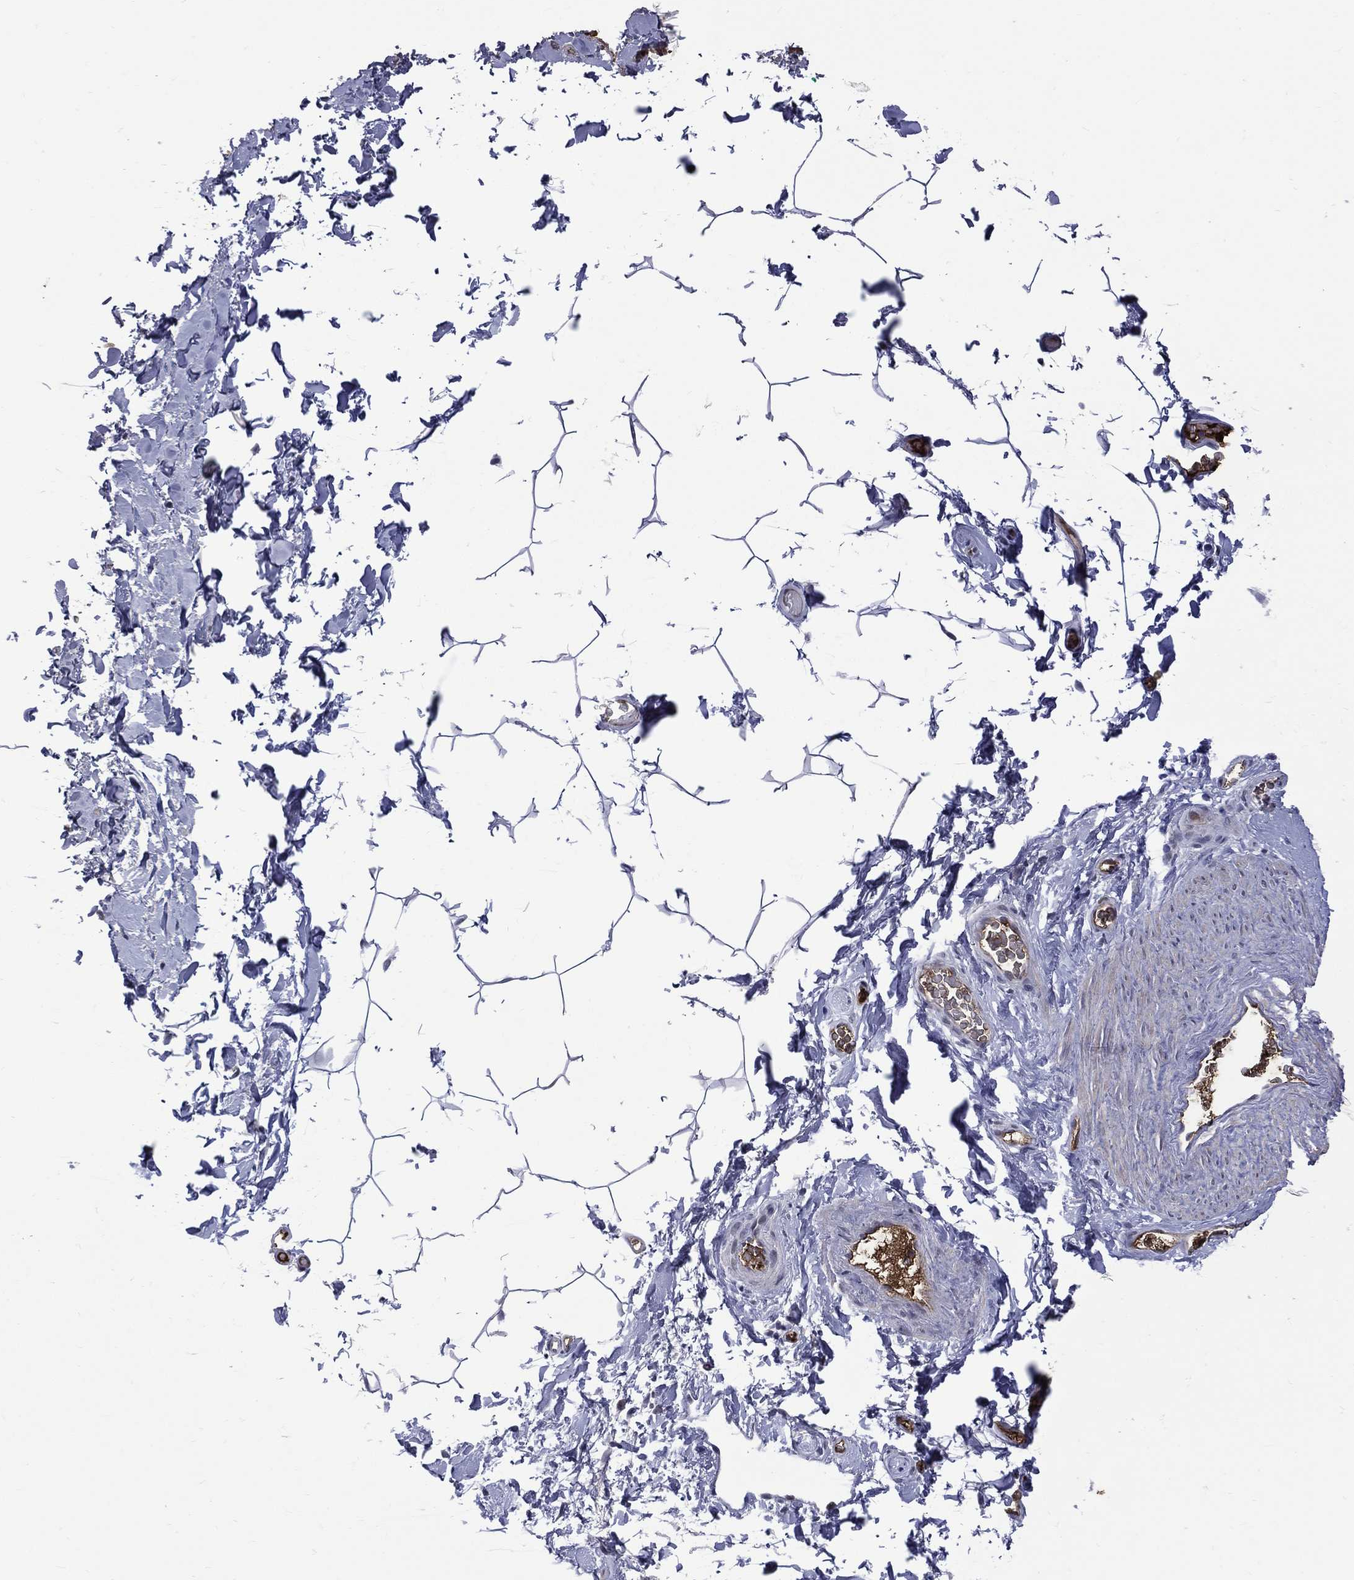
{"staining": {"intensity": "strong", "quantity": "<25%", "location": "cytoplasmic/membranous"}, "tissue": "adipose tissue", "cell_type": "Adipocytes", "image_type": "normal", "snomed": [{"axis": "morphology", "description": "Normal tissue, NOS"}, {"axis": "topography", "description": "Soft tissue"}, {"axis": "topography", "description": "Vascular tissue"}], "caption": "Normal adipose tissue was stained to show a protein in brown. There is medium levels of strong cytoplasmic/membranous staining in approximately <25% of adipocytes. (Stains: DAB (3,3'-diaminobenzidine) in brown, nuclei in blue, Microscopy: brightfield microscopy at high magnification).", "gene": "FGG", "patient": {"sex": "male", "age": 41}}